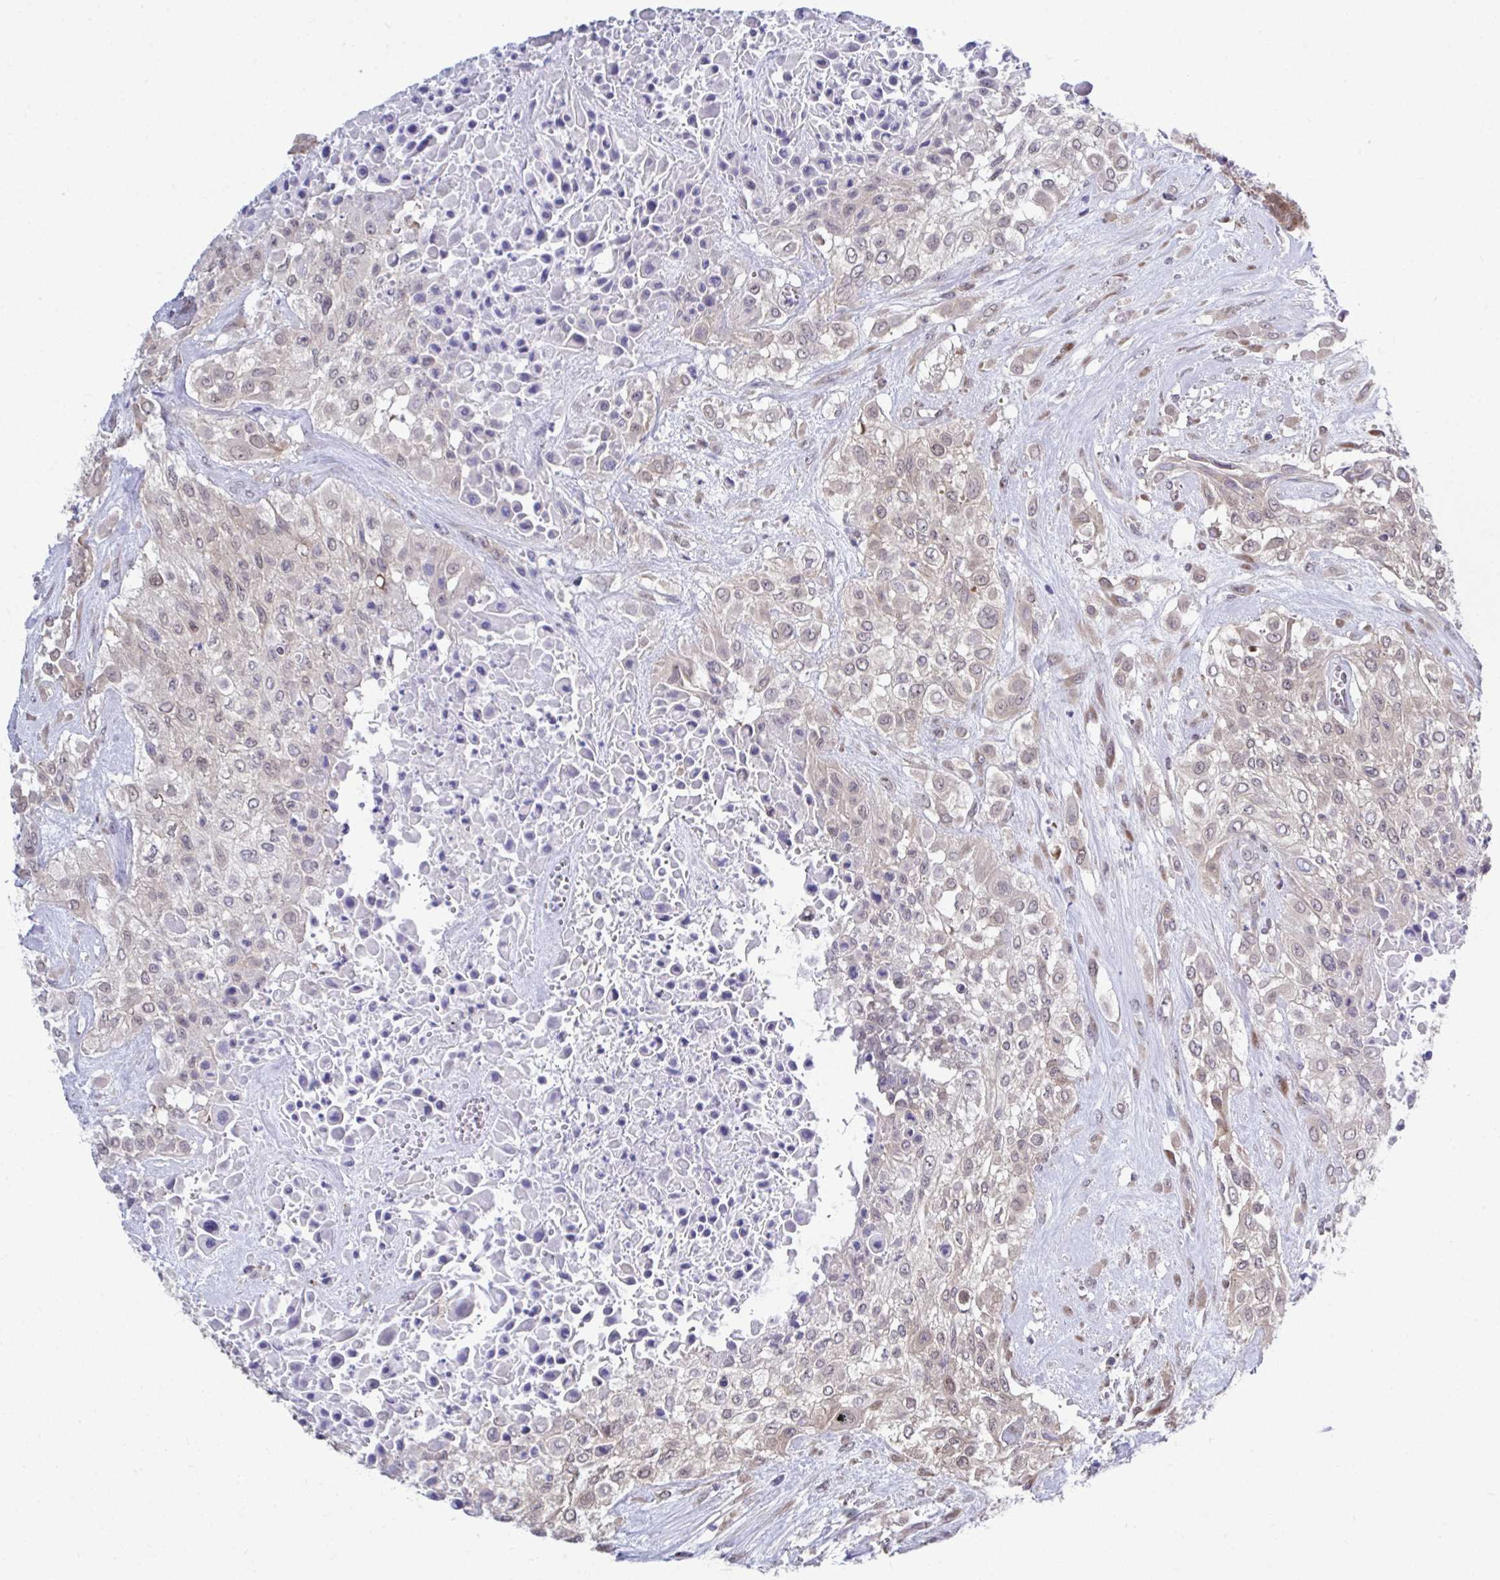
{"staining": {"intensity": "moderate", "quantity": ">75%", "location": "cytoplasmic/membranous"}, "tissue": "urothelial cancer", "cell_type": "Tumor cells", "image_type": "cancer", "snomed": [{"axis": "morphology", "description": "Urothelial carcinoma, High grade"}, {"axis": "topography", "description": "Urinary bladder"}], "caption": "About >75% of tumor cells in high-grade urothelial carcinoma reveal moderate cytoplasmic/membranous protein positivity as visualized by brown immunohistochemical staining.", "gene": "SELENON", "patient": {"sex": "male", "age": 57}}